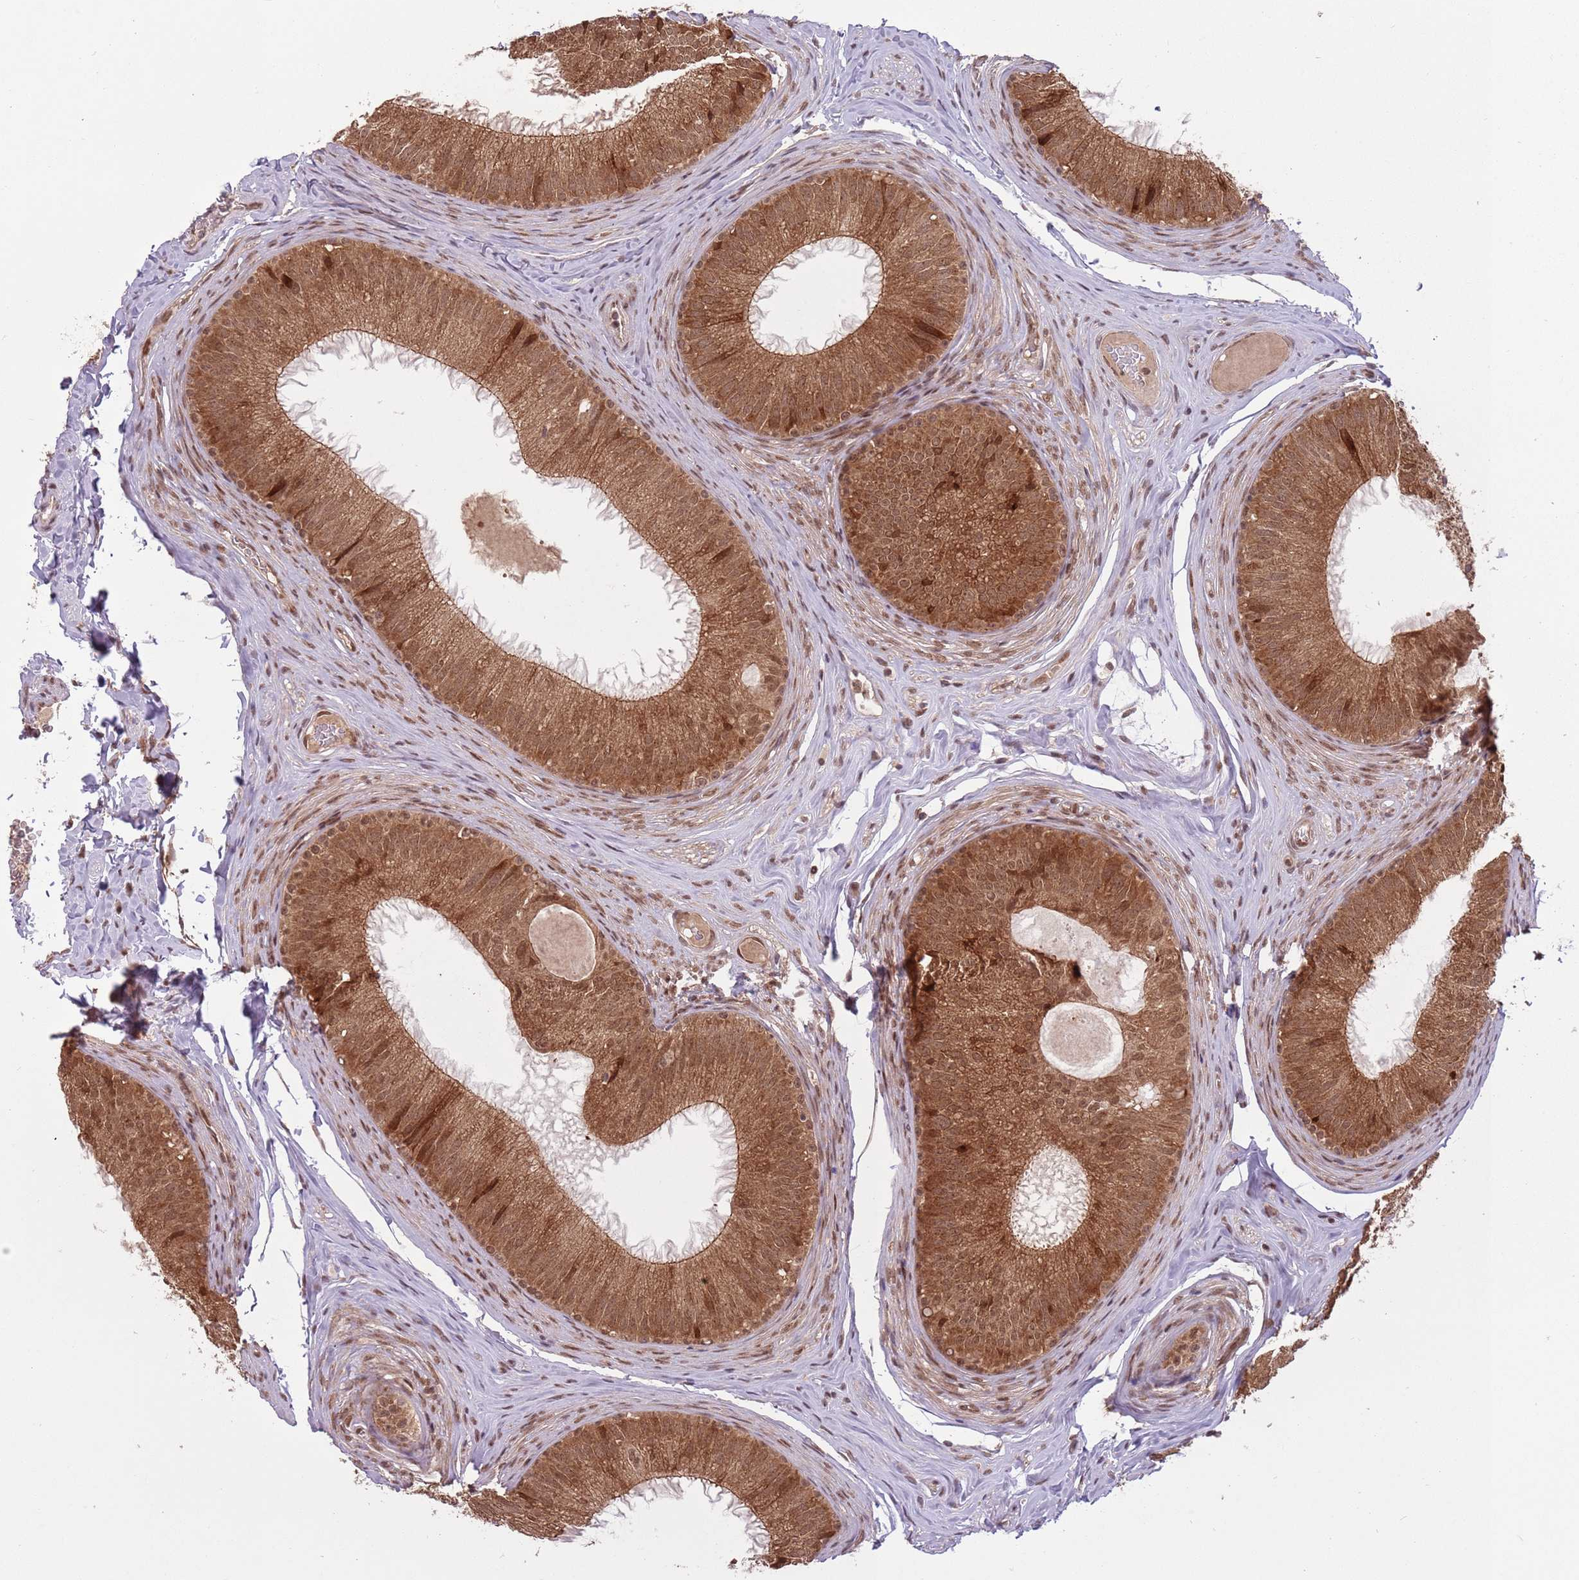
{"staining": {"intensity": "strong", "quantity": ">75%", "location": "cytoplasmic/membranous,nuclear"}, "tissue": "epididymis", "cell_type": "Glandular cells", "image_type": "normal", "snomed": [{"axis": "morphology", "description": "Normal tissue, NOS"}, {"axis": "topography", "description": "Epididymis"}], "caption": "High-power microscopy captured an IHC image of benign epididymis, revealing strong cytoplasmic/membranous,nuclear staining in about >75% of glandular cells. (DAB IHC with brightfield microscopy, high magnification).", "gene": "ADAMTS3", "patient": {"sex": "male", "age": 34}}